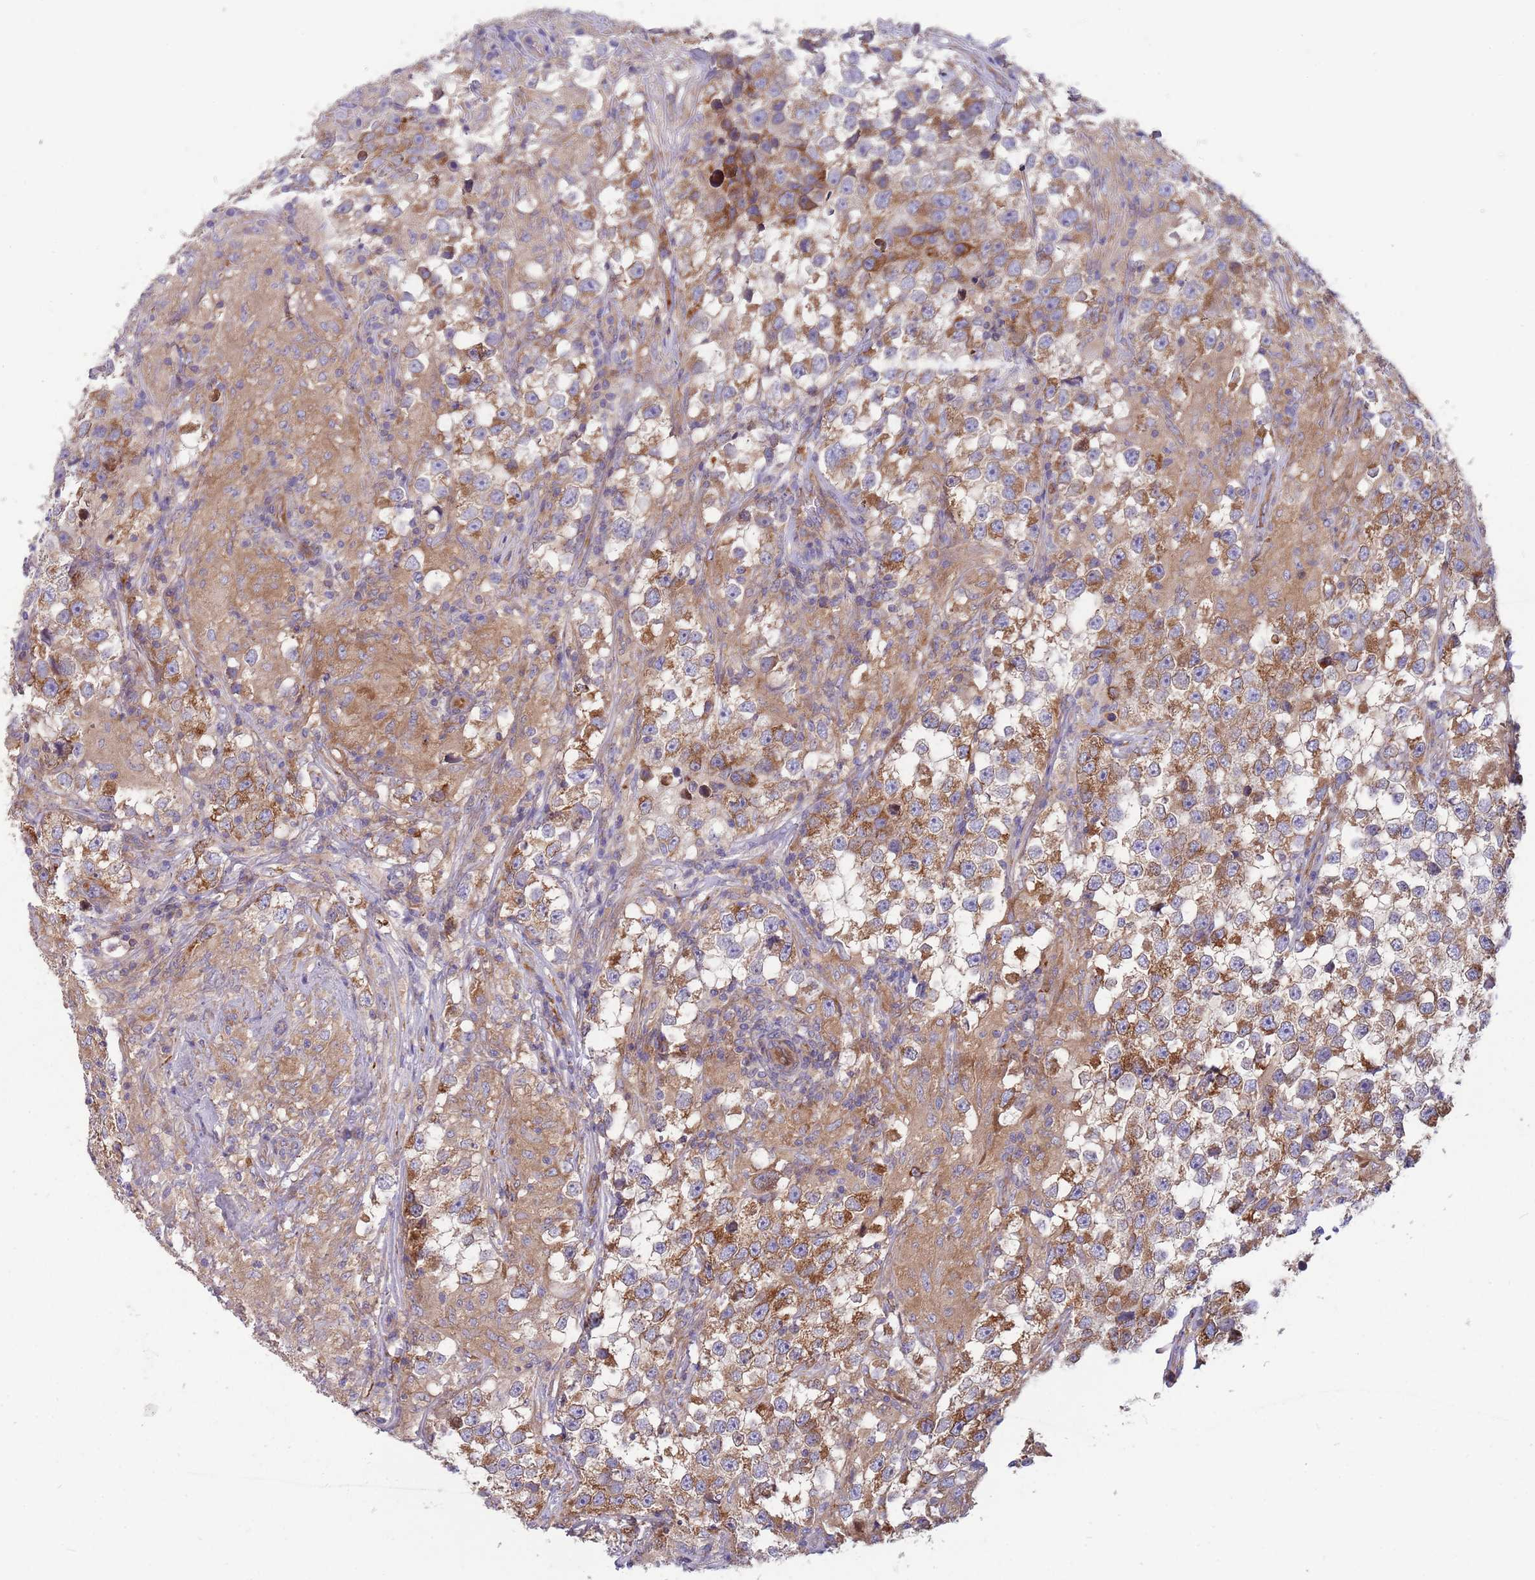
{"staining": {"intensity": "moderate", "quantity": ">75%", "location": "cytoplasmic/membranous"}, "tissue": "testis cancer", "cell_type": "Tumor cells", "image_type": "cancer", "snomed": [{"axis": "morphology", "description": "Seminoma, NOS"}, {"axis": "topography", "description": "Testis"}], "caption": "A histopathology image of human testis cancer (seminoma) stained for a protein reveals moderate cytoplasmic/membranous brown staining in tumor cells. (DAB (3,3'-diaminobenzidine) = brown stain, brightfield microscopy at high magnification).", "gene": "ARMCX6", "patient": {"sex": "male", "age": 46}}